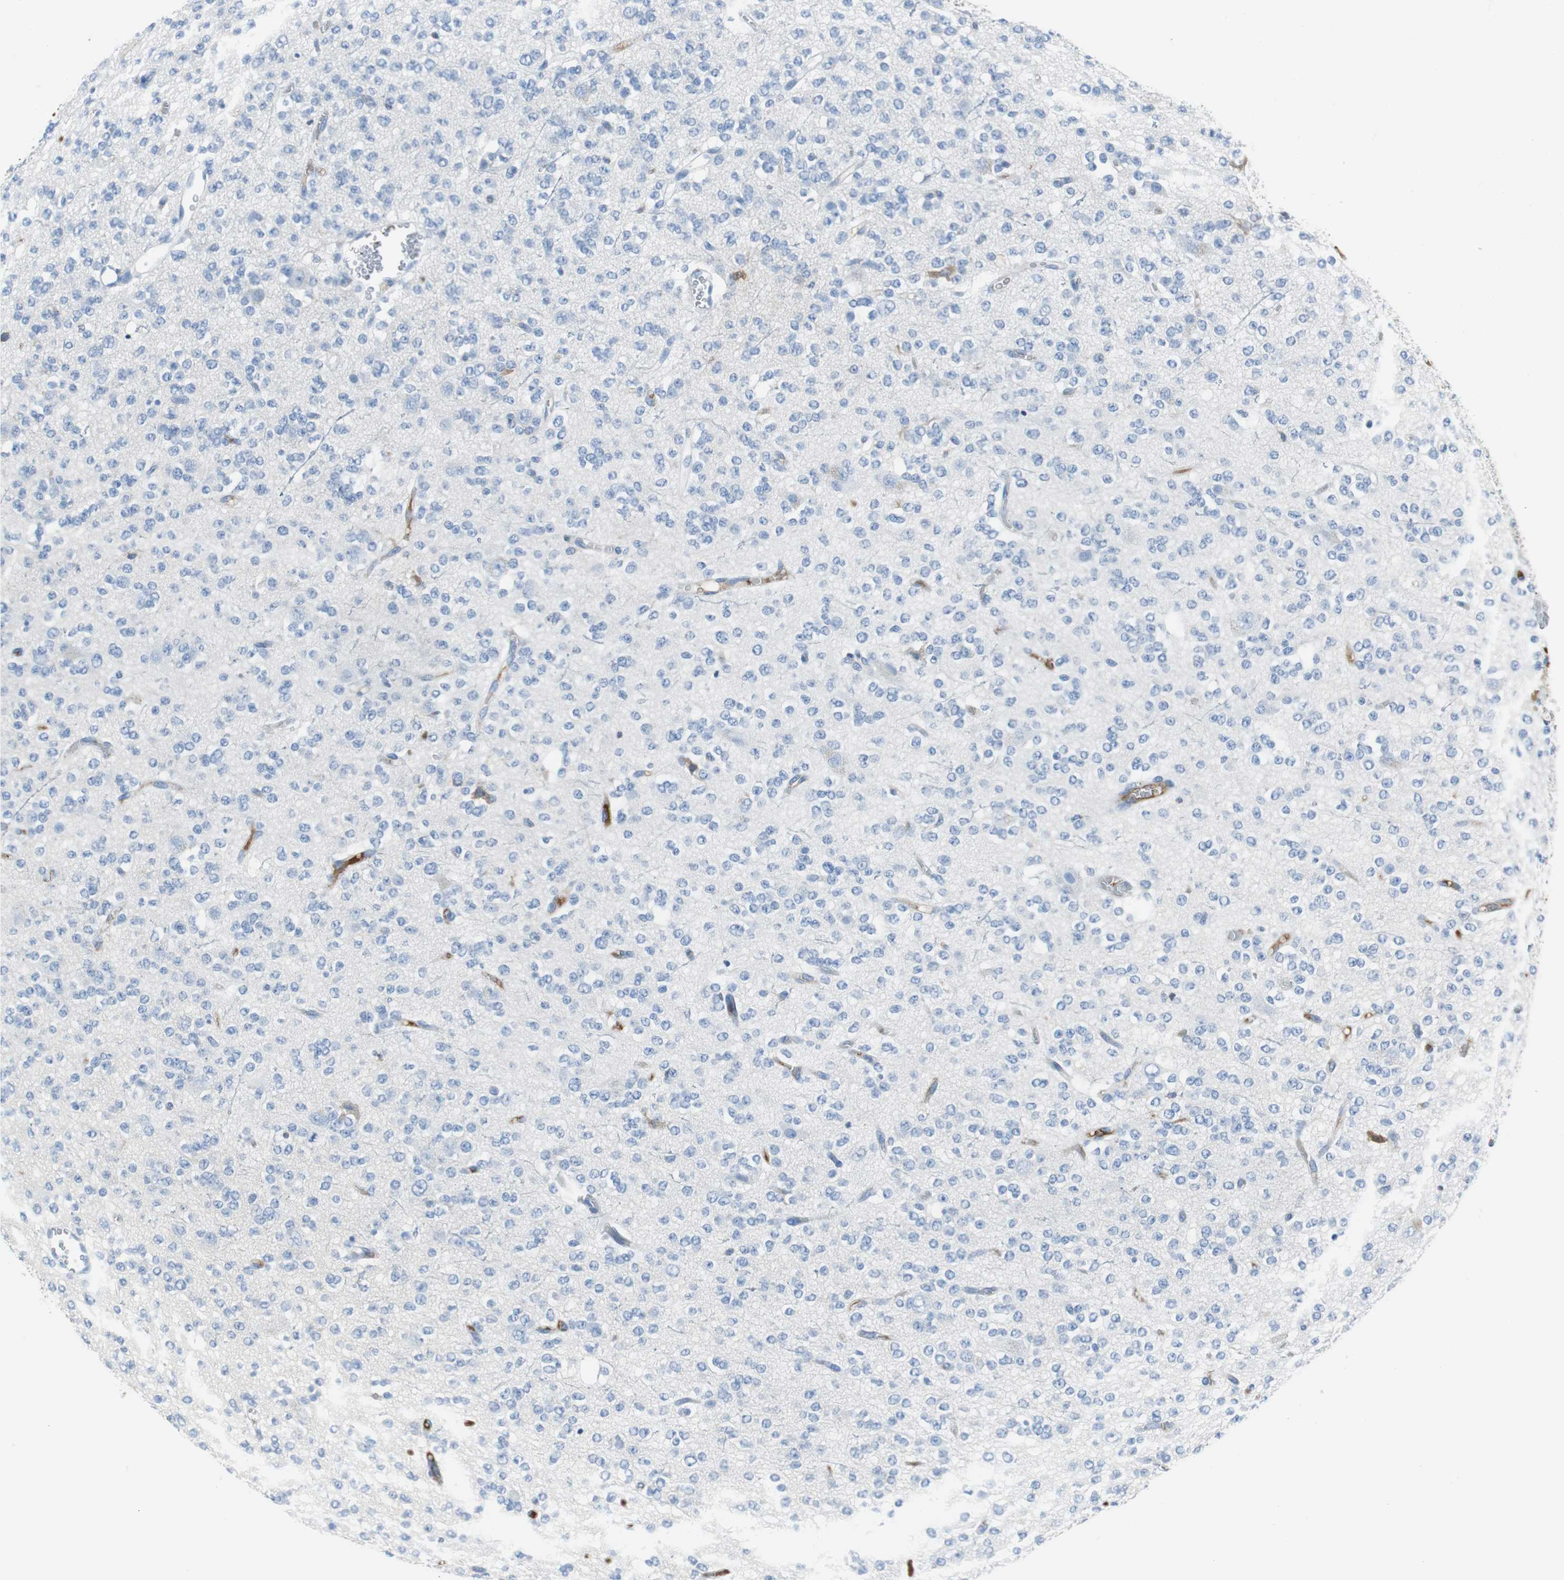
{"staining": {"intensity": "negative", "quantity": "none", "location": "none"}, "tissue": "glioma", "cell_type": "Tumor cells", "image_type": "cancer", "snomed": [{"axis": "morphology", "description": "Glioma, malignant, Low grade"}, {"axis": "topography", "description": "Brain"}], "caption": "Immunohistochemistry (IHC) of malignant glioma (low-grade) reveals no staining in tumor cells.", "gene": "APCS", "patient": {"sex": "male", "age": 38}}